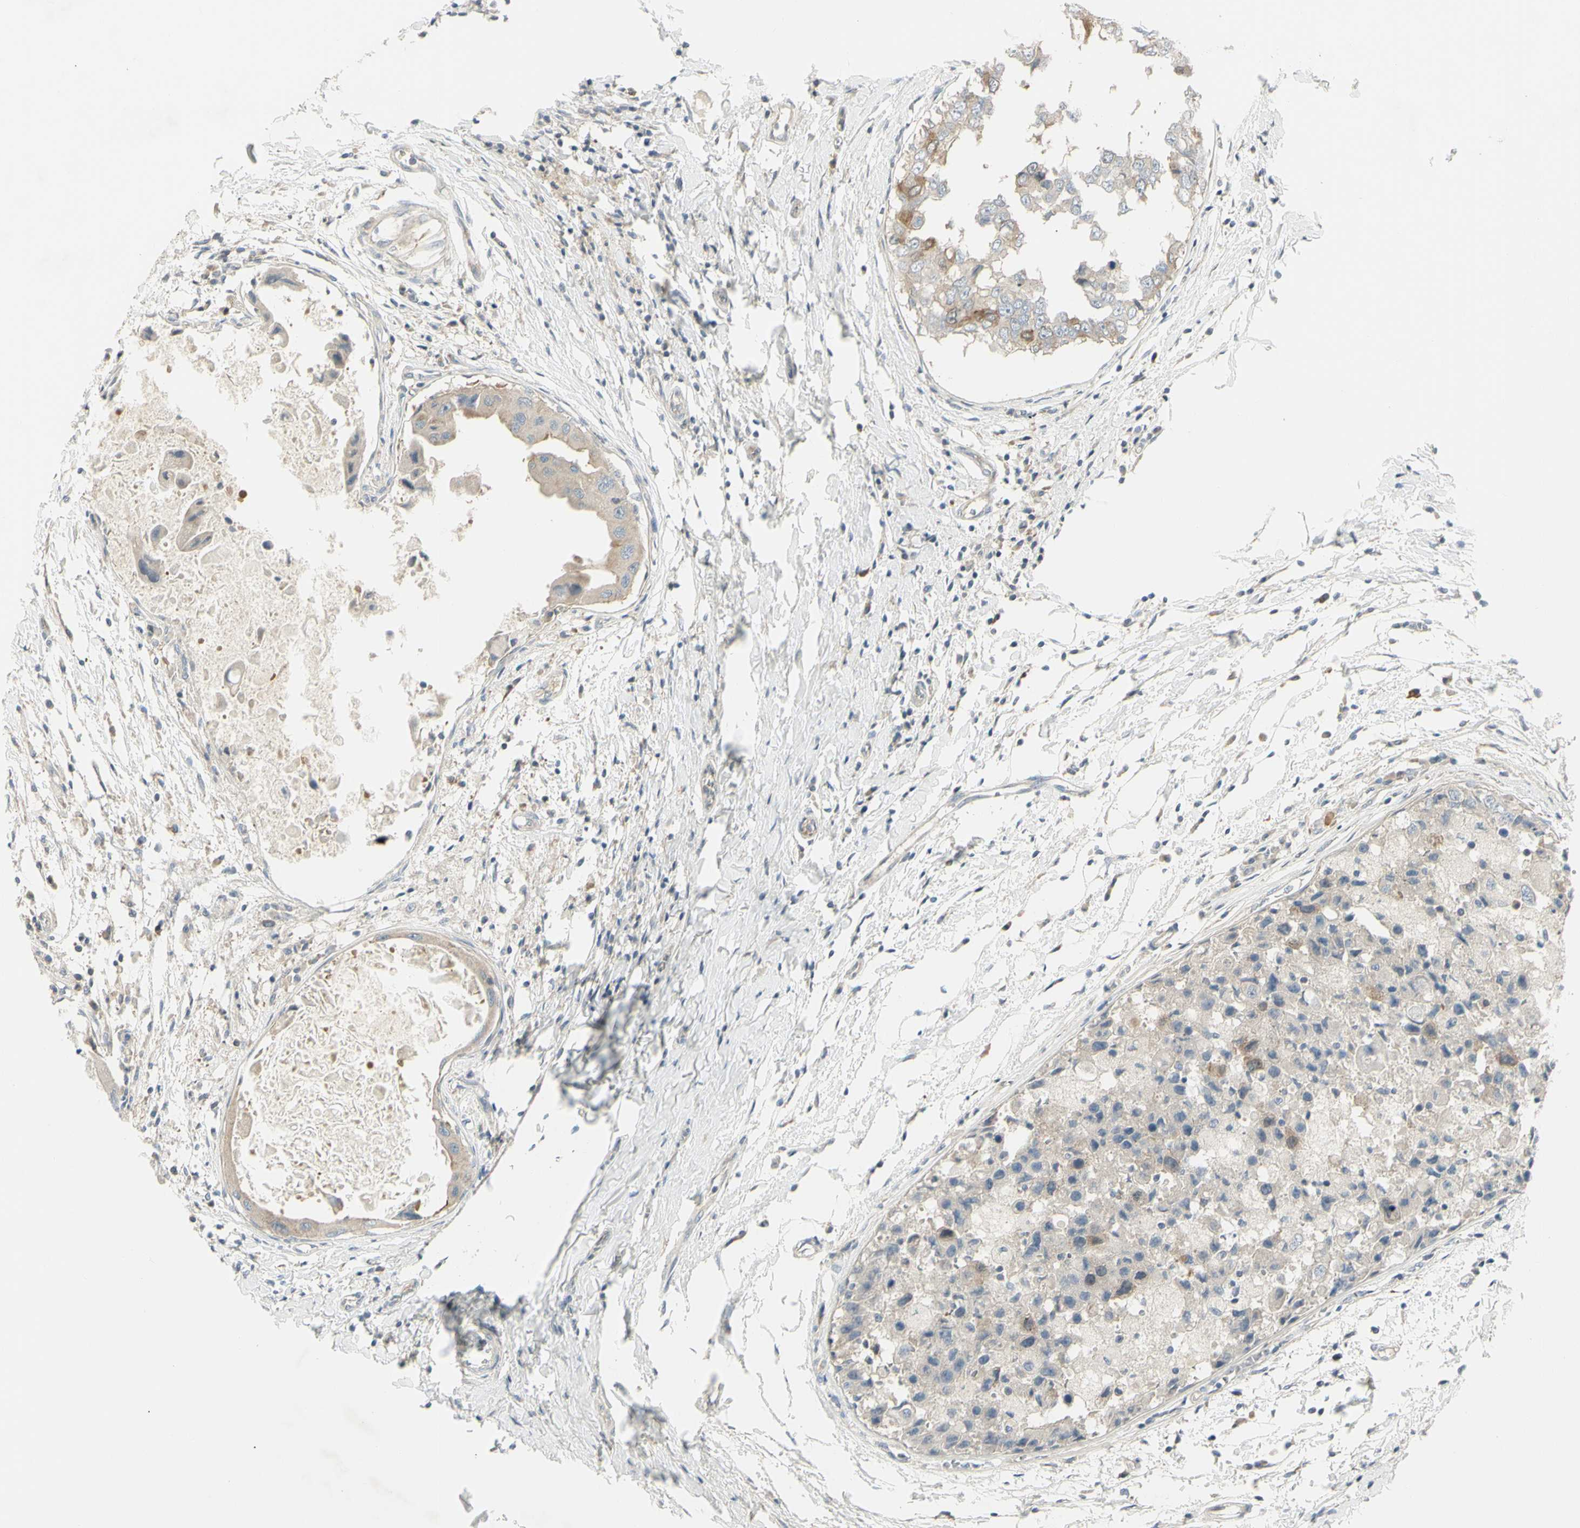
{"staining": {"intensity": "strong", "quantity": "<25%", "location": "cytoplasmic/membranous"}, "tissue": "breast cancer", "cell_type": "Tumor cells", "image_type": "cancer", "snomed": [{"axis": "morphology", "description": "Duct carcinoma"}, {"axis": "topography", "description": "Breast"}], "caption": "IHC photomicrograph of human breast infiltrating ductal carcinoma stained for a protein (brown), which shows medium levels of strong cytoplasmic/membranous expression in about <25% of tumor cells.", "gene": "CCNB2", "patient": {"sex": "female", "age": 27}}